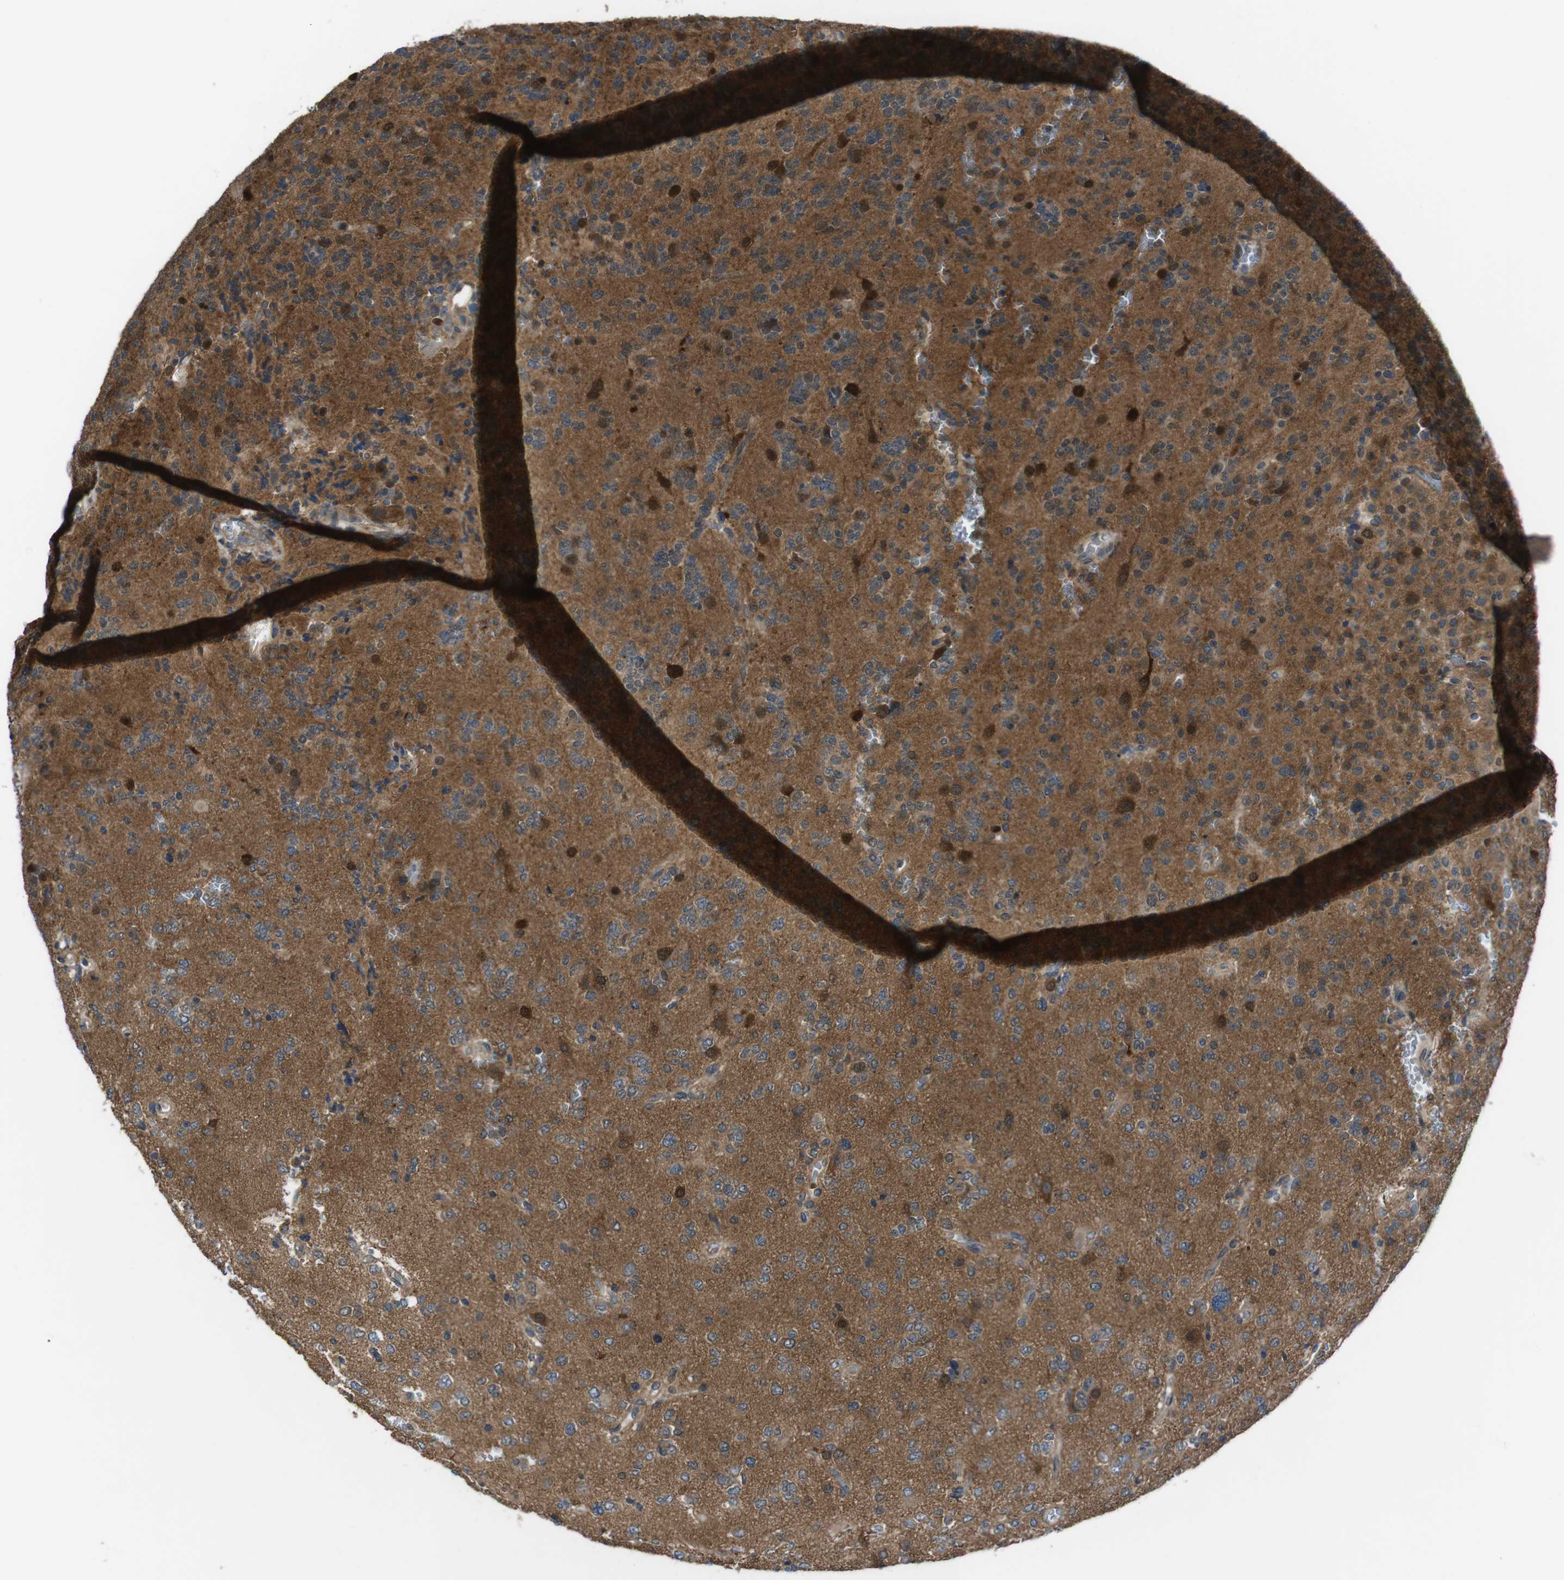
{"staining": {"intensity": "moderate", "quantity": ">75%", "location": "cytoplasmic/membranous,nuclear"}, "tissue": "glioma", "cell_type": "Tumor cells", "image_type": "cancer", "snomed": [{"axis": "morphology", "description": "Glioma, malignant, Low grade"}, {"axis": "topography", "description": "Brain"}], "caption": "This photomicrograph shows IHC staining of human low-grade glioma (malignant), with medium moderate cytoplasmic/membranous and nuclear expression in approximately >75% of tumor cells.", "gene": "SLC22A23", "patient": {"sex": "male", "age": 38}}